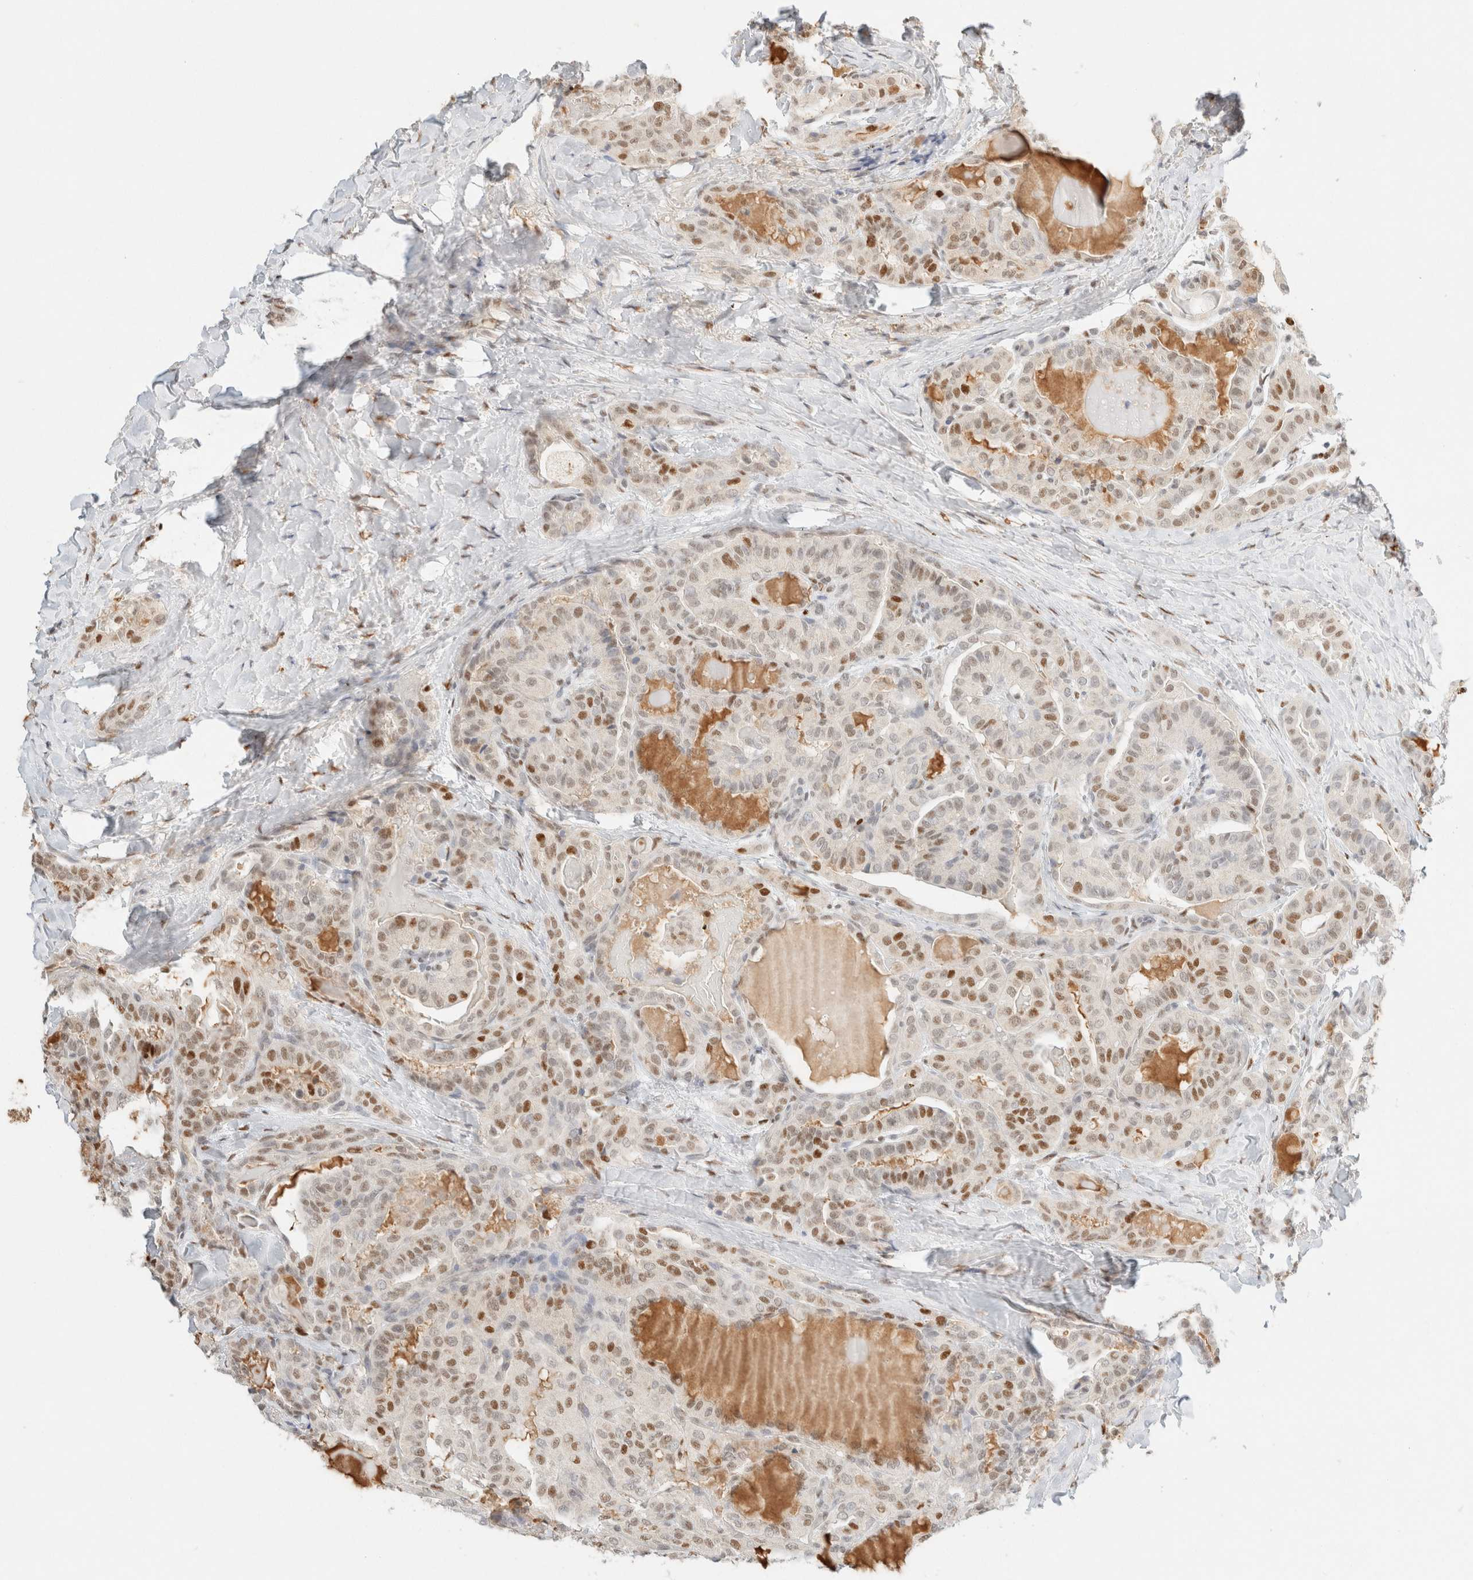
{"staining": {"intensity": "moderate", "quantity": ">75%", "location": "nuclear"}, "tissue": "thyroid cancer", "cell_type": "Tumor cells", "image_type": "cancer", "snomed": [{"axis": "morphology", "description": "Papillary adenocarcinoma, NOS"}, {"axis": "topography", "description": "Thyroid gland"}], "caption": "Protein staining of thyroid cancer tissue reveals moderate nuclear positivity in about >75% of tumor cells. (DAB = brown stain, brightfield microscopy at high magnification).", "gene": "DDB2", "patient": {"sex": "male", "age": 77}}